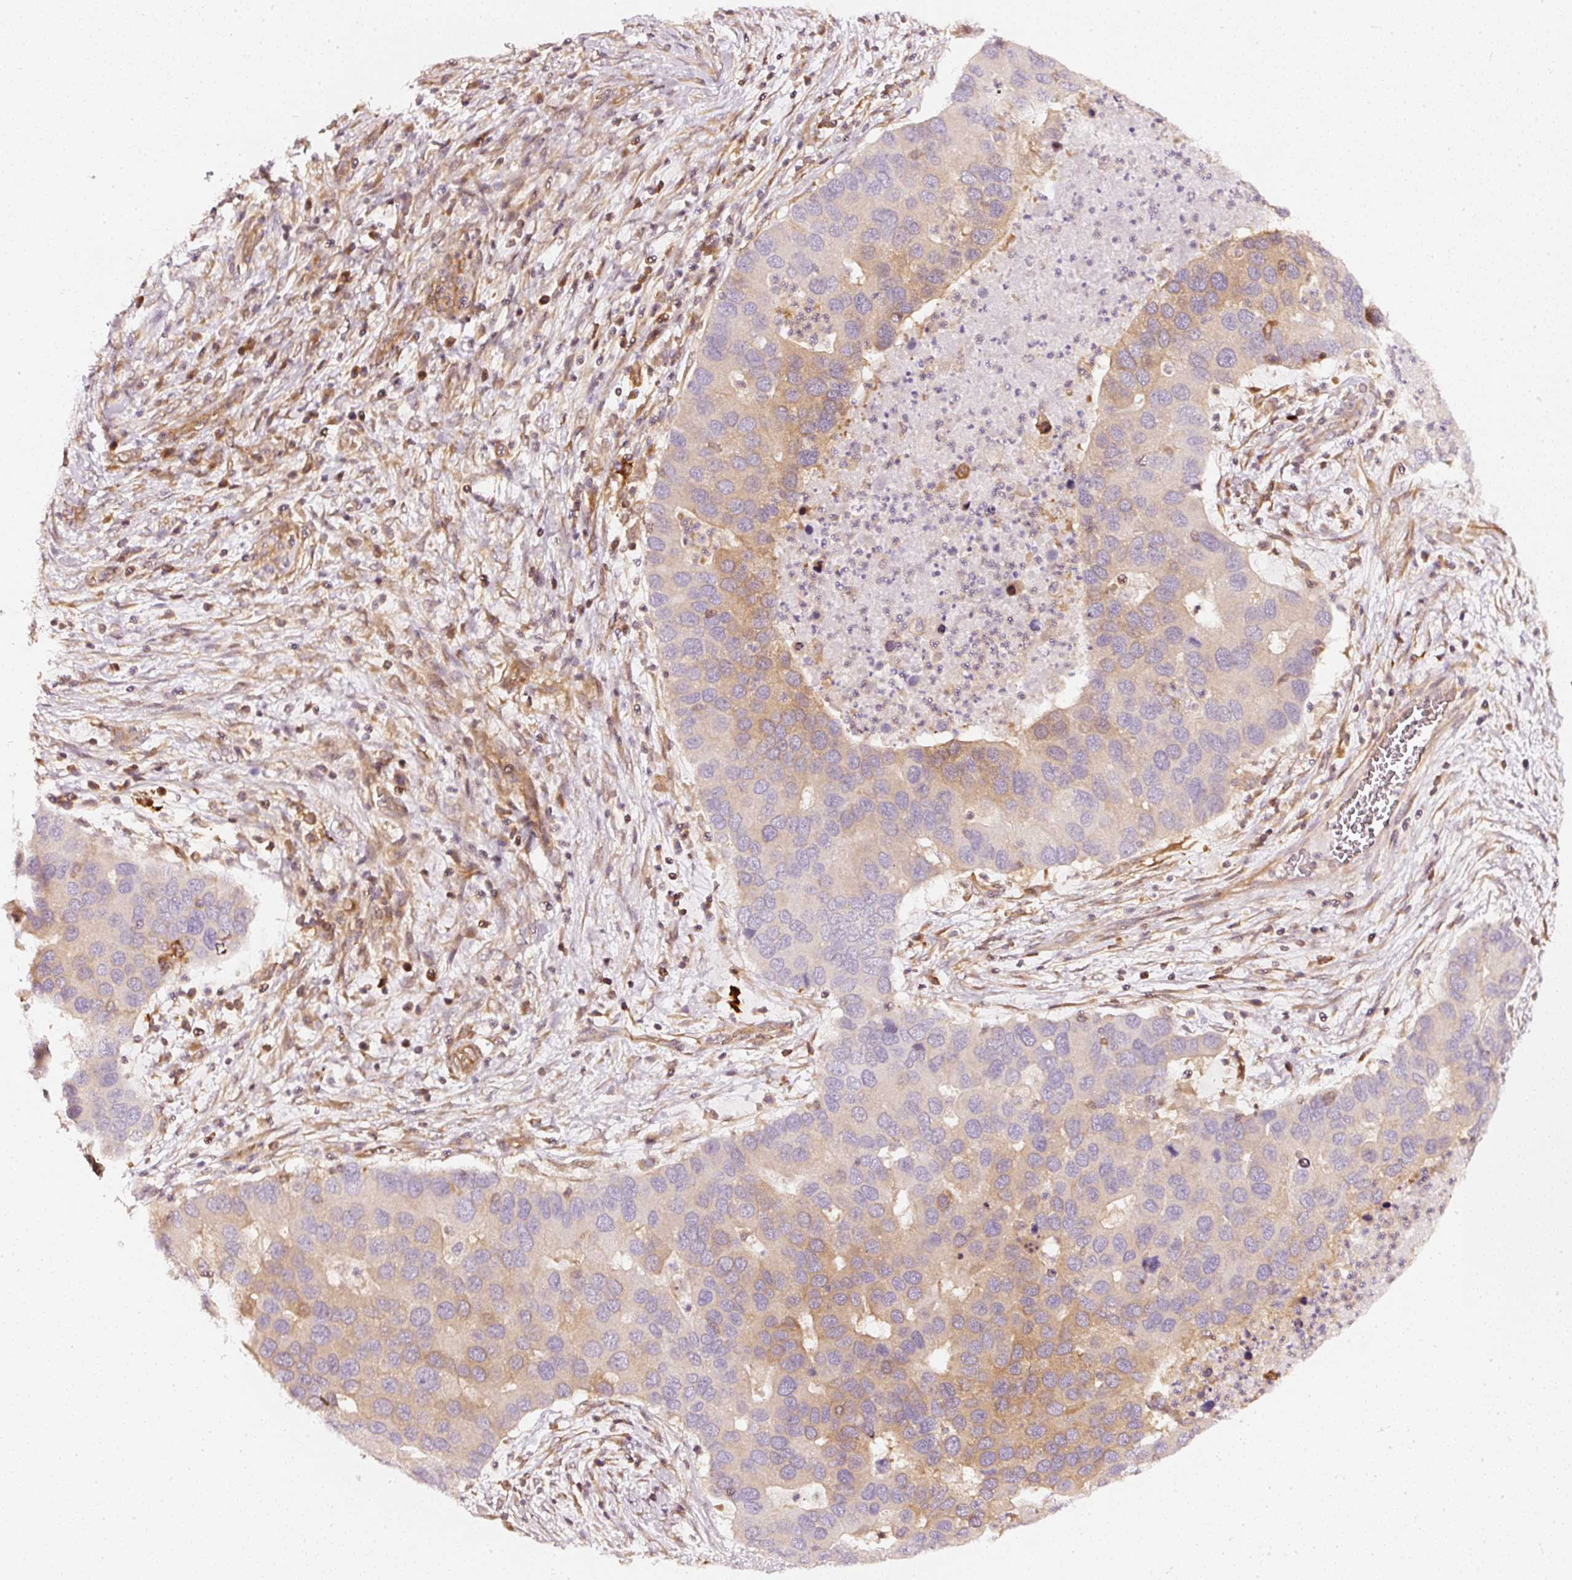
{"staining": {"intensity": "moderate", "quantity": "<25%", "location": "cytoplasmic/membranous"}, "tissue": "lung cancer", "cell_type": "Tumor cells", "image_type": "cancer", "snomed": [{"axis": "morphology", "description": "Aneuploidy"}, {"axis": "morphology", "description": "Adenocarcinoma, NOS"}, {"axis": "topography", "description": "Lymph node"}, {"axis": "topography", "description": "Lung"}], "caption": "About <25% of tumor cells in lung cancer show moderate cytoplasmic/membranous protein positivity as visualized by brown immunohistochemical staining.", "gene": "ASMTL", "patient": {"sex": "female", "age": 74}}